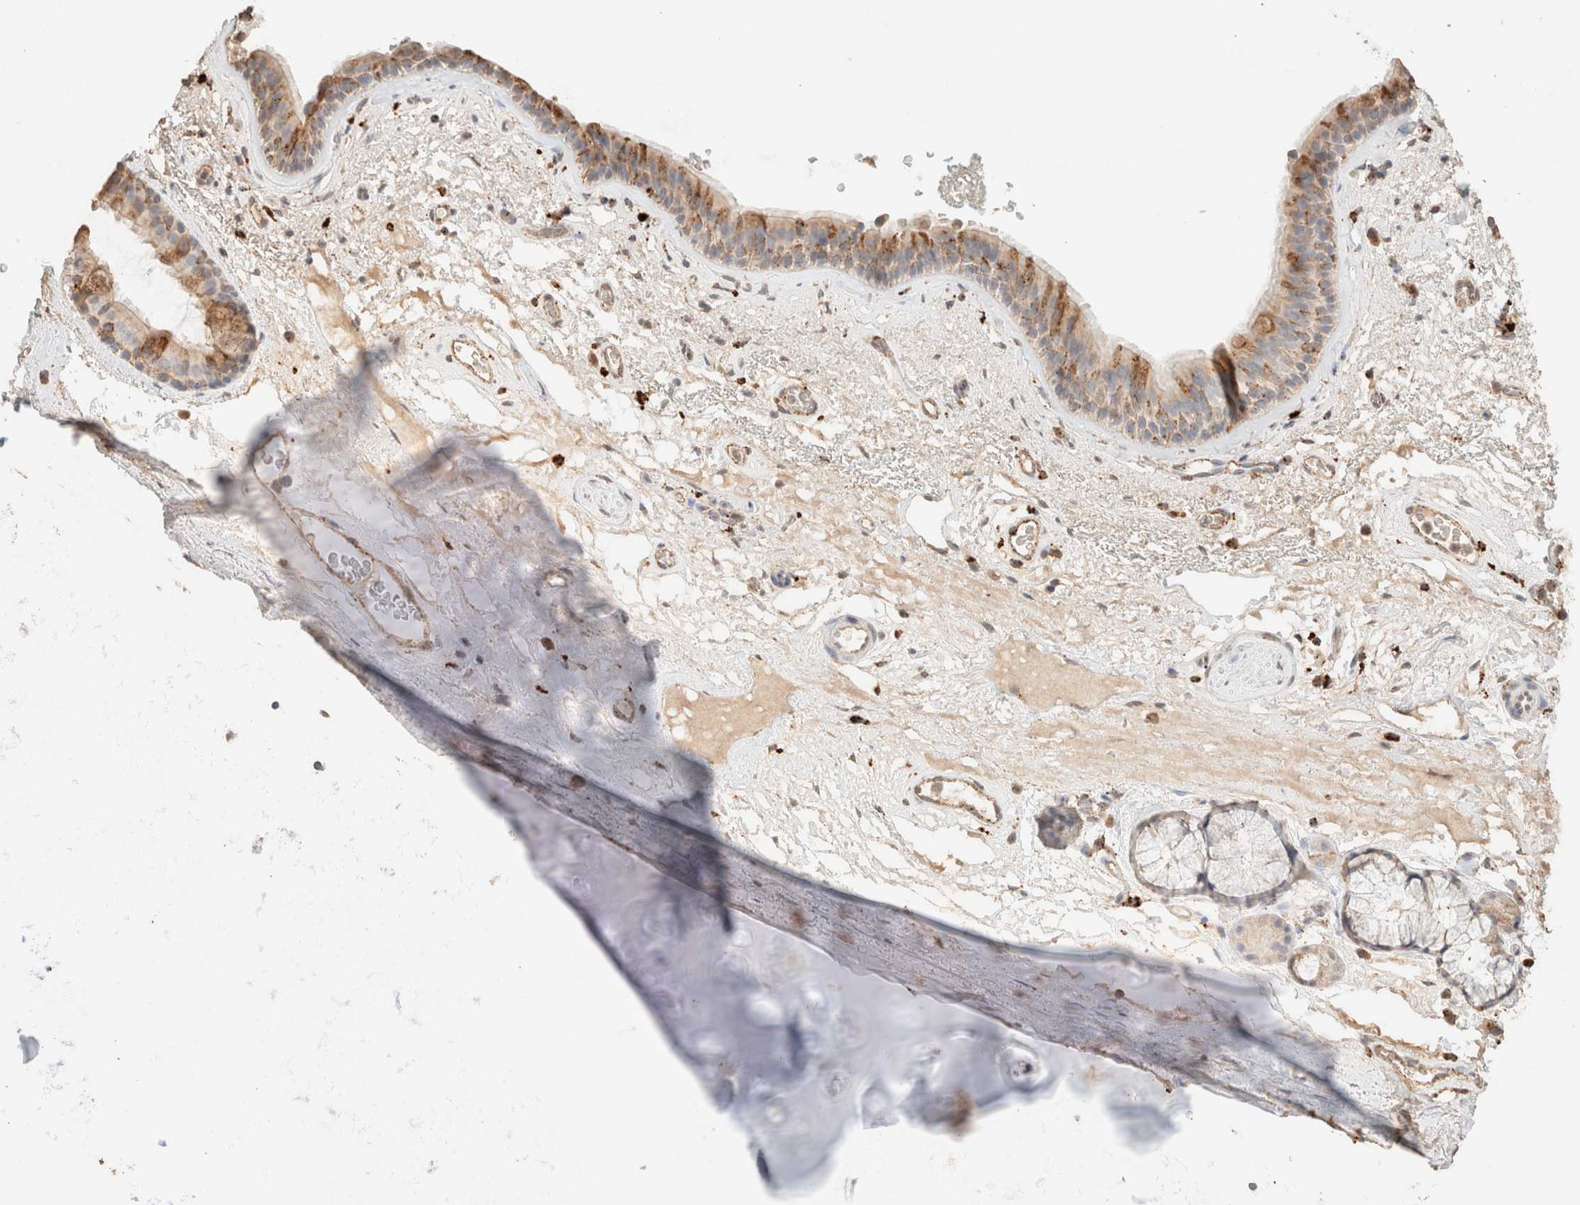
{"staining": {"intensity": "moderate", "quantity": ">75%", "location": "cytoplasmic/membranous"}, "tissue": "bronchus", "cell_type": "Respiratory epithelial cells", "image_type": "normal", "snomed": [{"axis": "morphology", "description": "Normal tissue, NOS"}, {"axis": "topography", "description": "Cartilage tissue"}], "caption": "Immunohistochemistry histopathology image of benign bronchus: bronchus stained using immunohistochemistry reveals medium levels of moderate protein expression localized specifically in the cytoplasmic/membranous of respiratory epithelial cells, appearing as a cytoplasmic/membranous brown color.", "gene": "CTSC", "patient": {"sex": "female", "age": 63}}